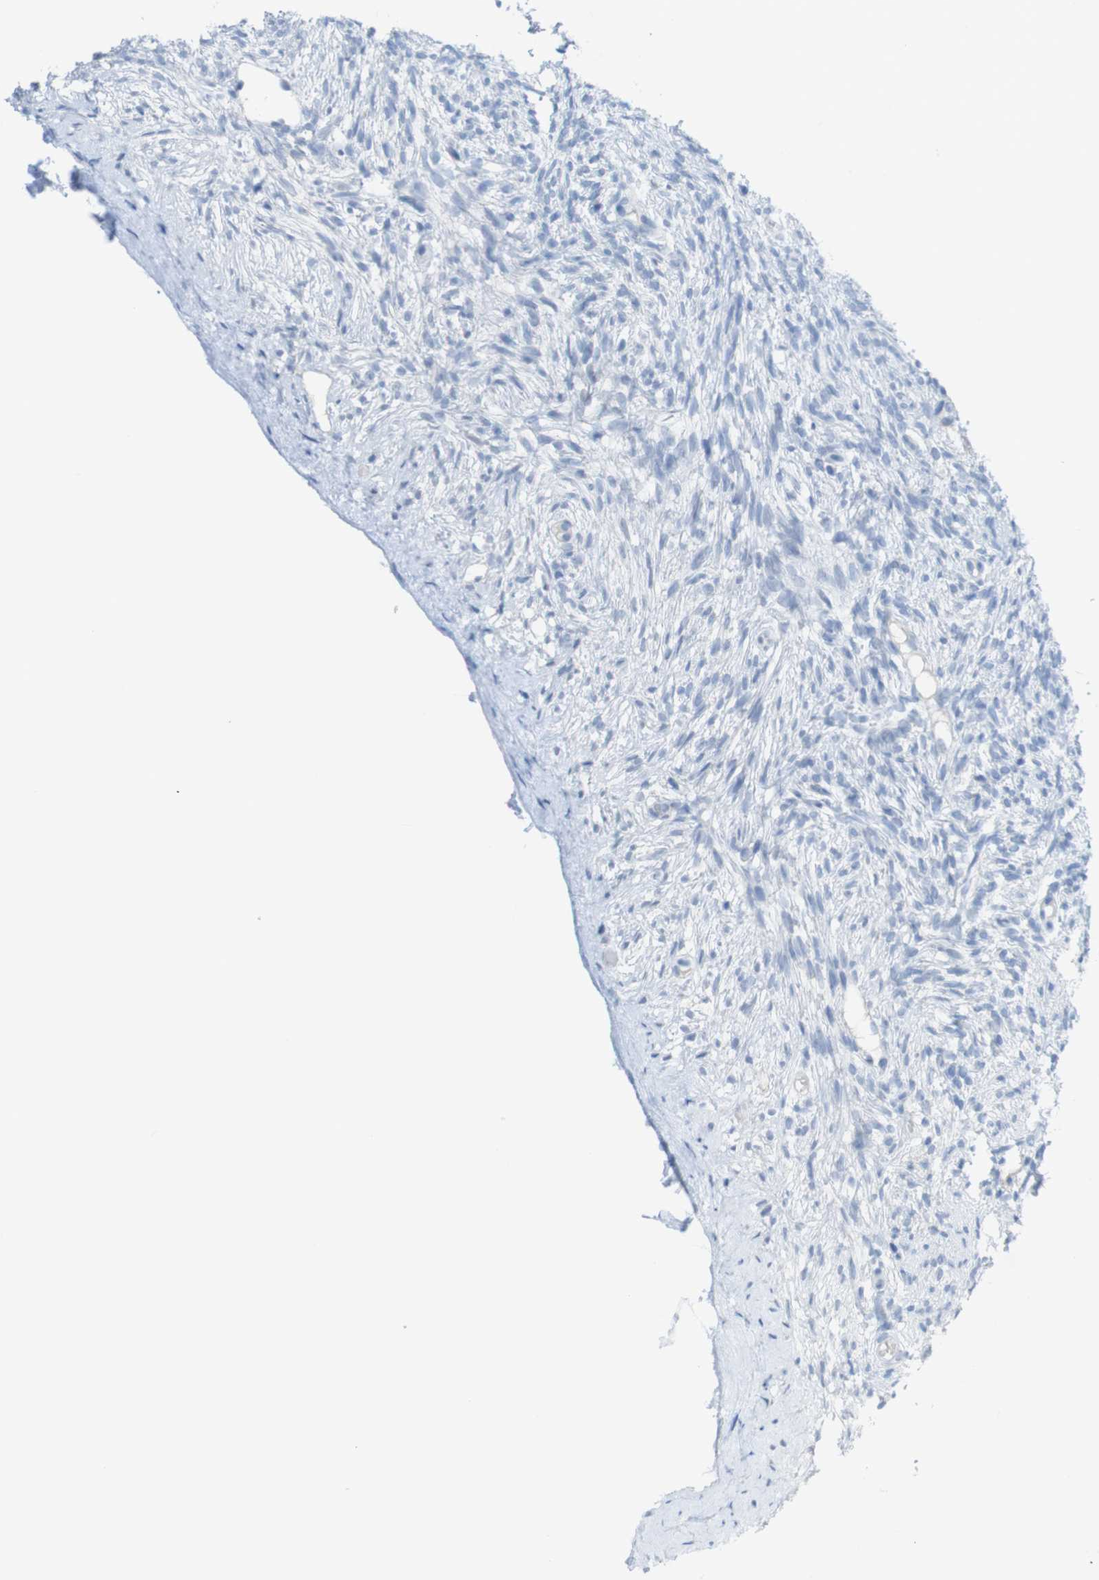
{"staining": {"intensity": "negative", "quantity": "none", "location": "none"}, "tissue": "ovary", "cell_type": "Follicle cells", "image_type": "normal", "snomed": [{"axis": "morphology", "description": "Normal tissue, NOS"}, {"axis": "topography", "description": "Ovary"}], "caption": "Immunohistochemistry (IHC) histopathology image of normal ovary: human ovary stained with DAB (3,3'-diaminobenzidine) displays no significant protein positivity in follicle cells. (Brightfield microscopy of DAB immunohistochemistry at high magnification).", "gene": "OPN1SW", "patient": {"sex": "female", "age": 33}}